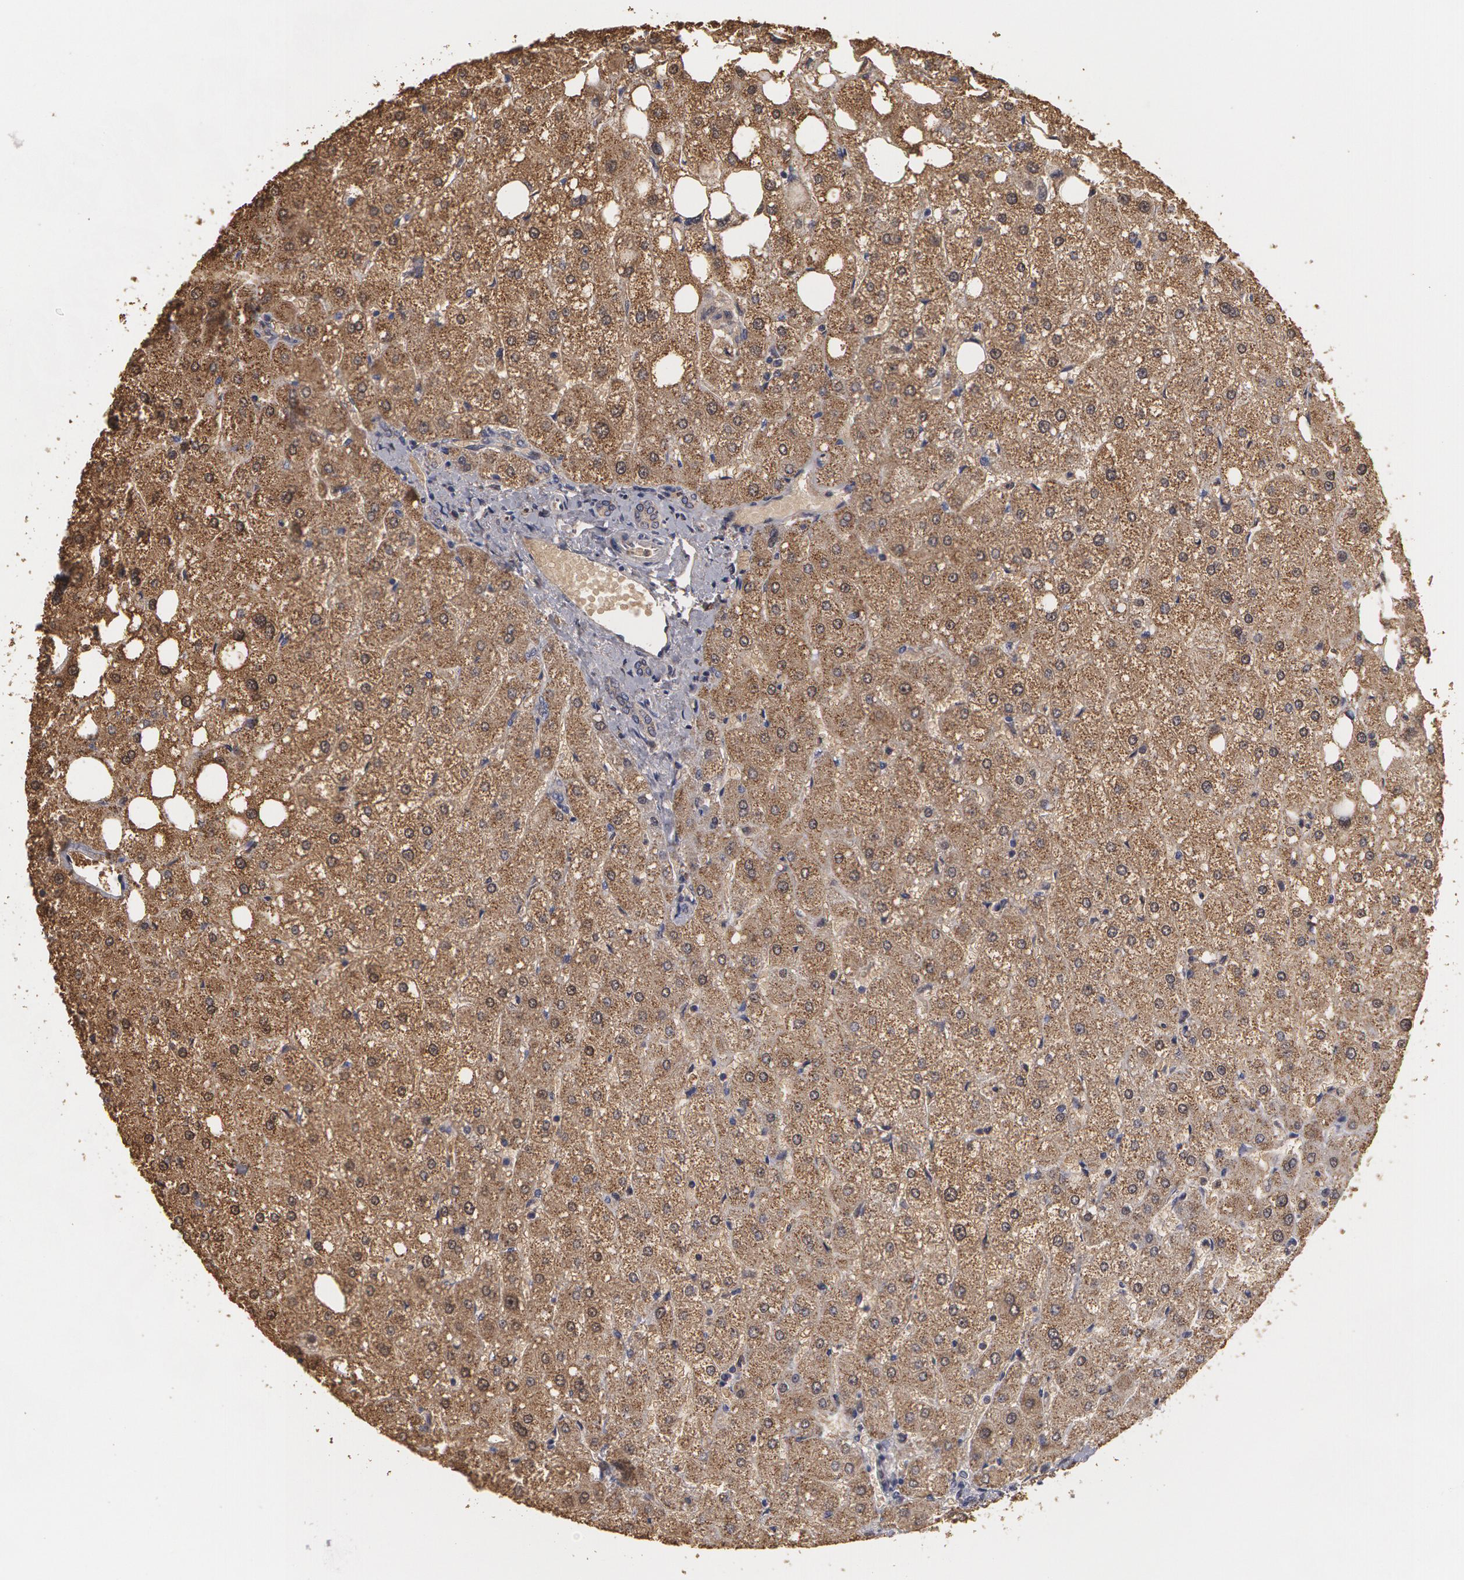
{"staining": {"intensity": "weak", "quantity": ">75%", "location": "cytoplasmic/membranous"}, "tissue": "liver", "cell_type": "Cholangiocytes", "image_type": "normal", "snomed": [{"axis": "morphology", "description": "Normal tissue, NOS"}, {"axis": "topography", "description": "Liver"}], "caption": "IHC of normal human liver shows low levels of weak cytoplasmic/membranous positivity in approximately >75% of cholangiocytes.", "gene": "CAT", "patient": {"sex": "male", "age": 35}}